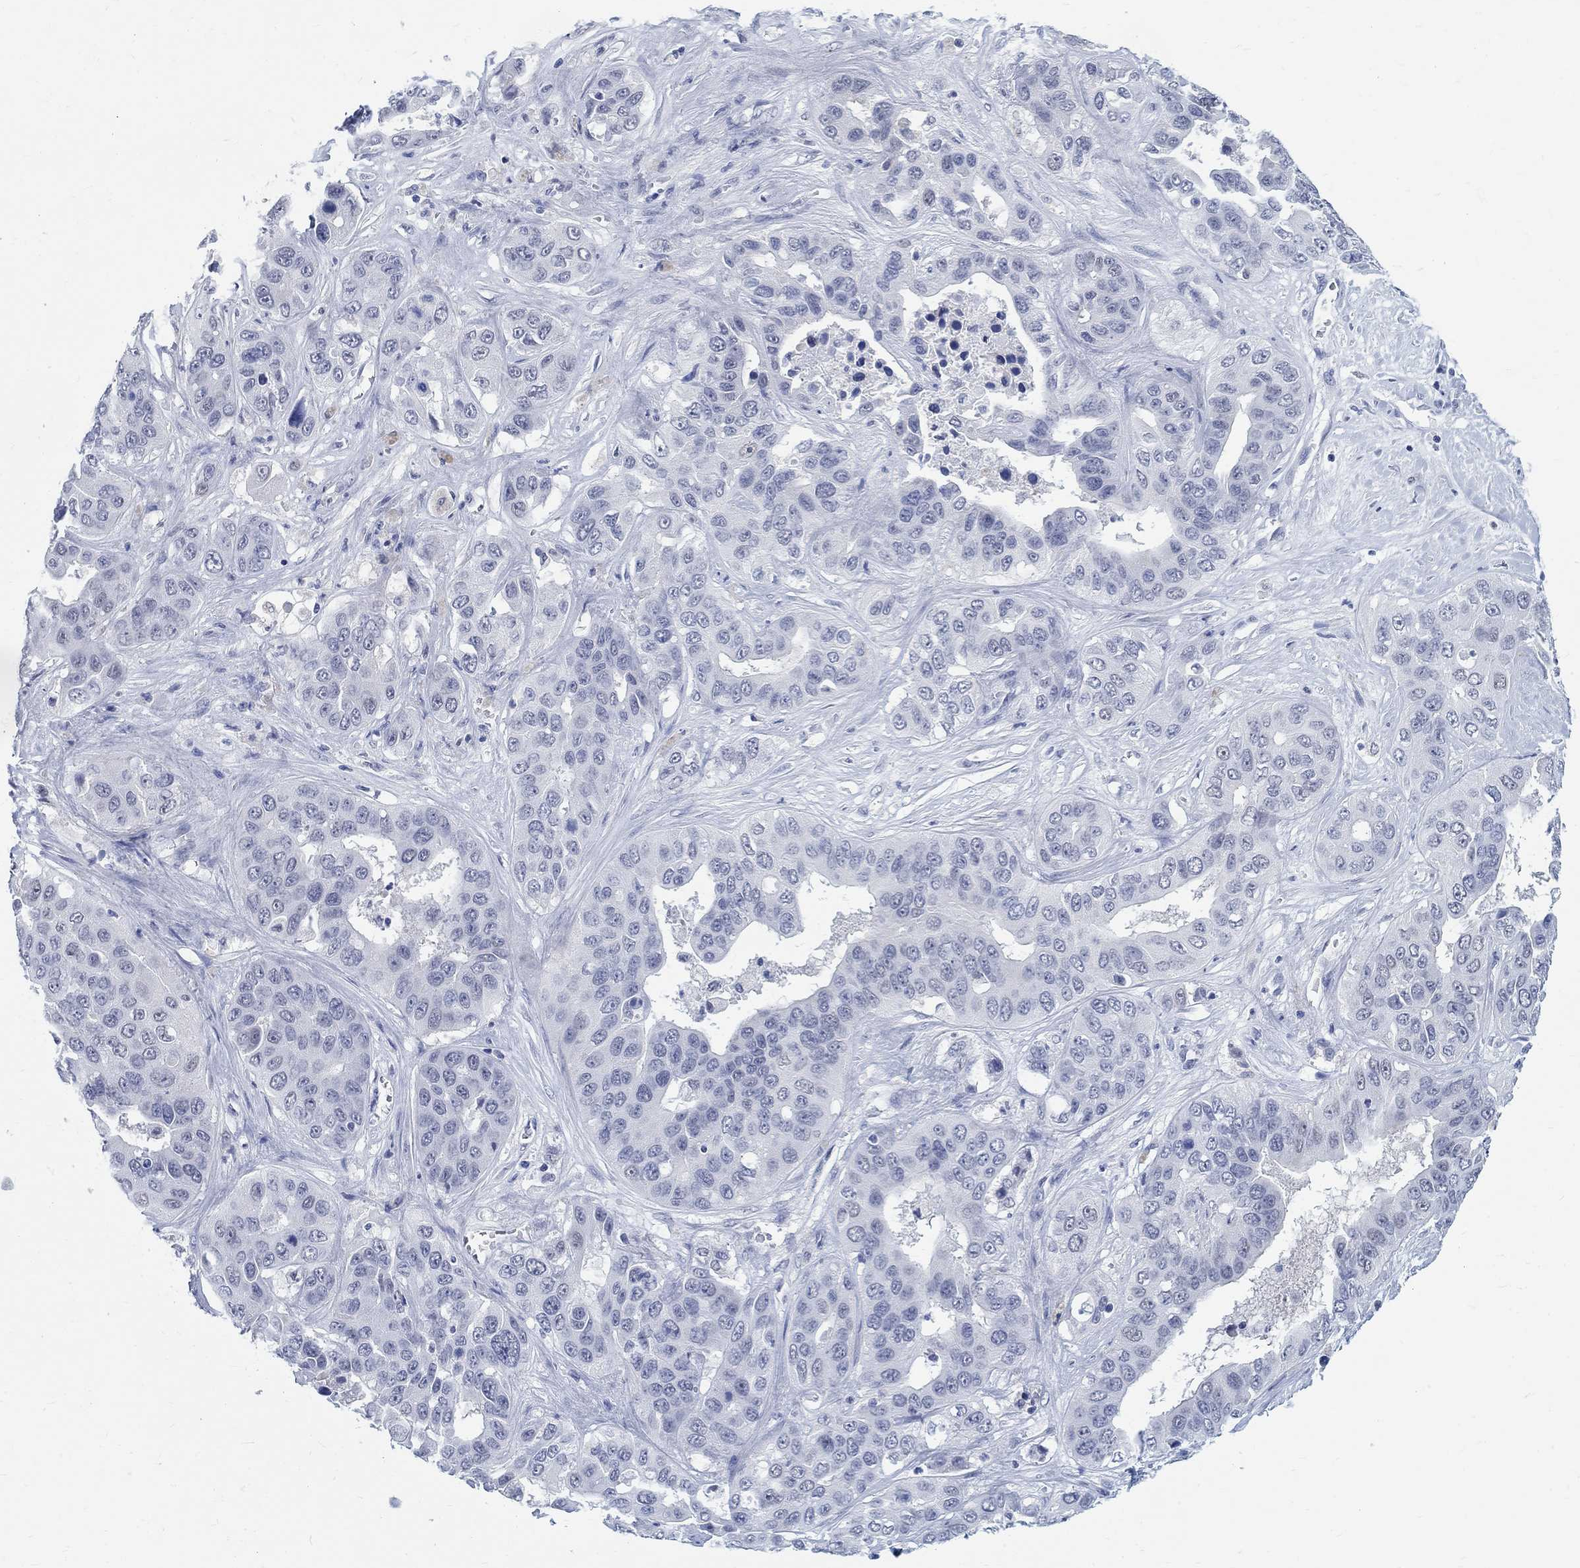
{"staining": {"intensity": "negative", "quantity": "none", "location": "none"}, "tissue": "liver cancer", "cell_type": "Tumor cells", "image_type": "cancer", "snomed": [{"axis": "morphology", "description": "Cholangiocarcinoma"}, {"axis": "topography", "description": "Liver"}], "caption": "An IHC histopathology image of liver cholangiocarcinoma is shown. There is no staining in tumor cells of liver cholangiocarcinoma. Nuclei are stained in blue.", "gene": "ANKS1B", "patient": {"sex": "female", "age": 52}}